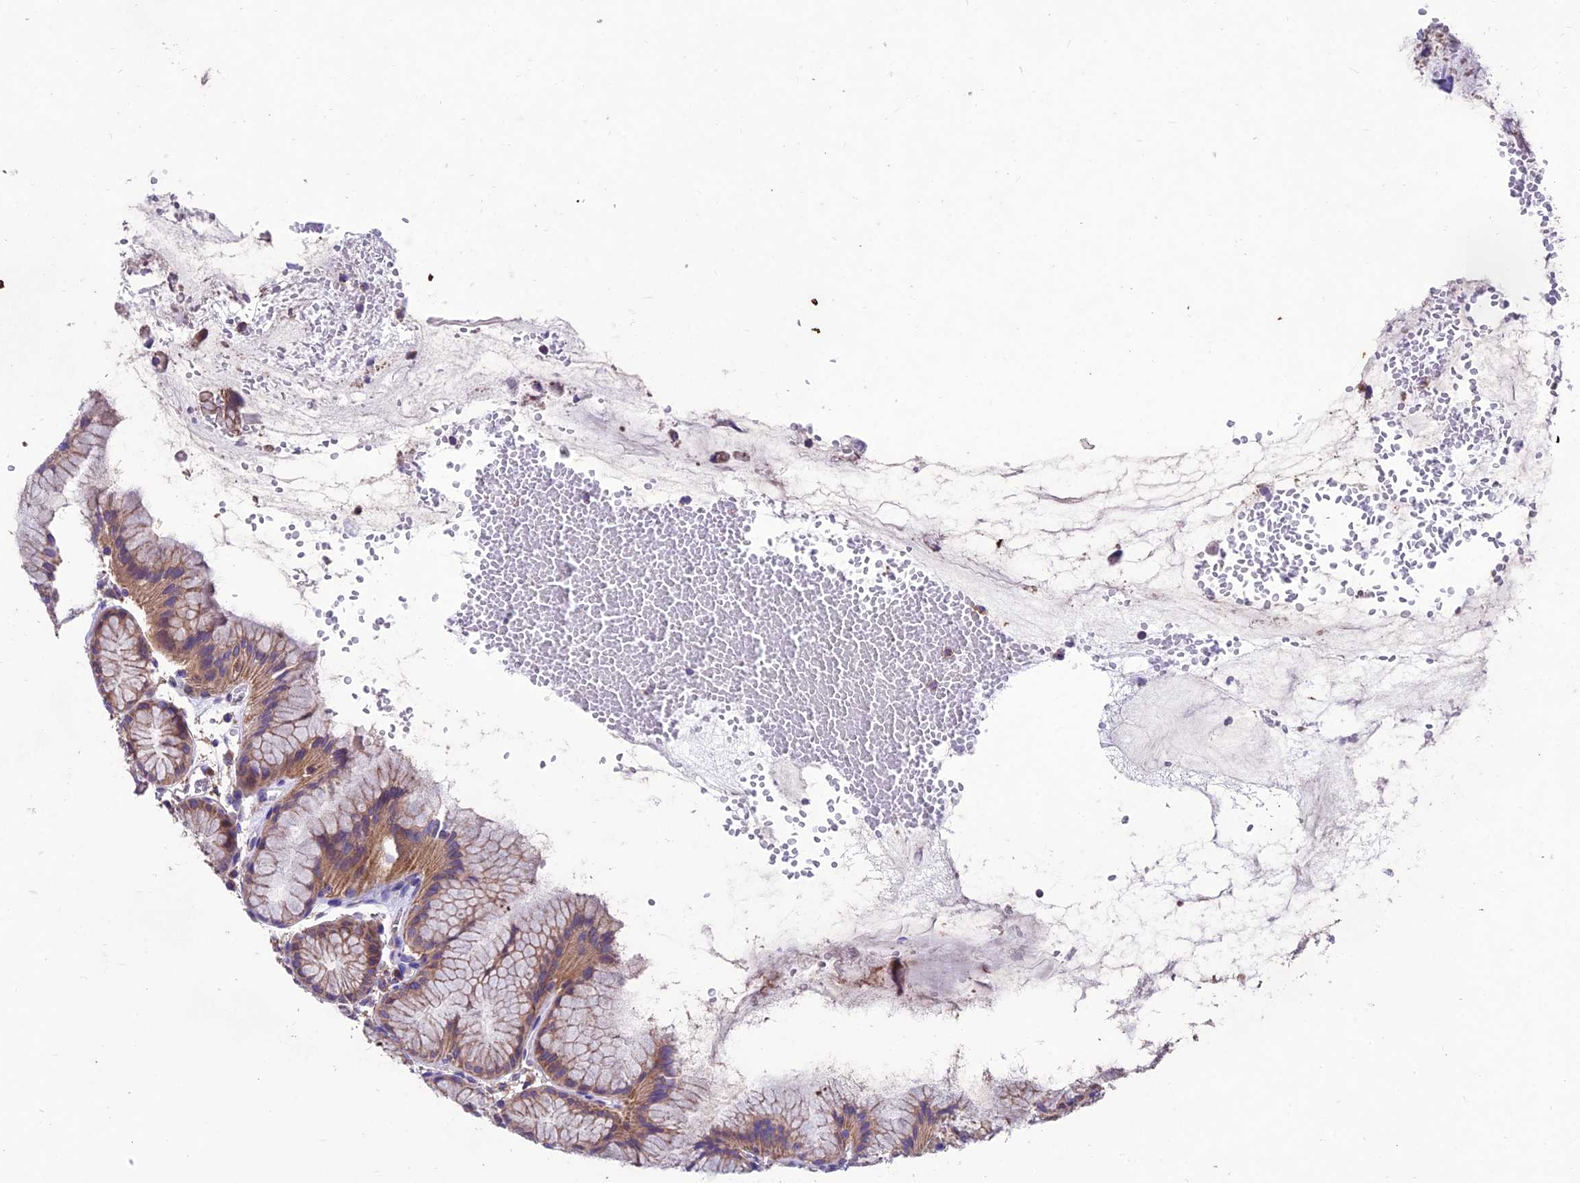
{"staining": {"intensity": "moderate", "quantity": ">75%", "location": "cytoplasmic/membranous"}, "tissue": "stomach", "cell_type": "Glandular cells", "image_type": "normal", "snomed": [{"axis": "morphology", "description": "Normal tissue, NOS"}, {"axis": "topography", "description": "Stomach, upper"}], "caption": "Moderate cytoplasmic/membranous staining is identified in about >75% of glandular cells in normal stomach. Nuclei are stained in blue.", "gene": "VPS16", "patient": {"sex": "male", "age": 47}}